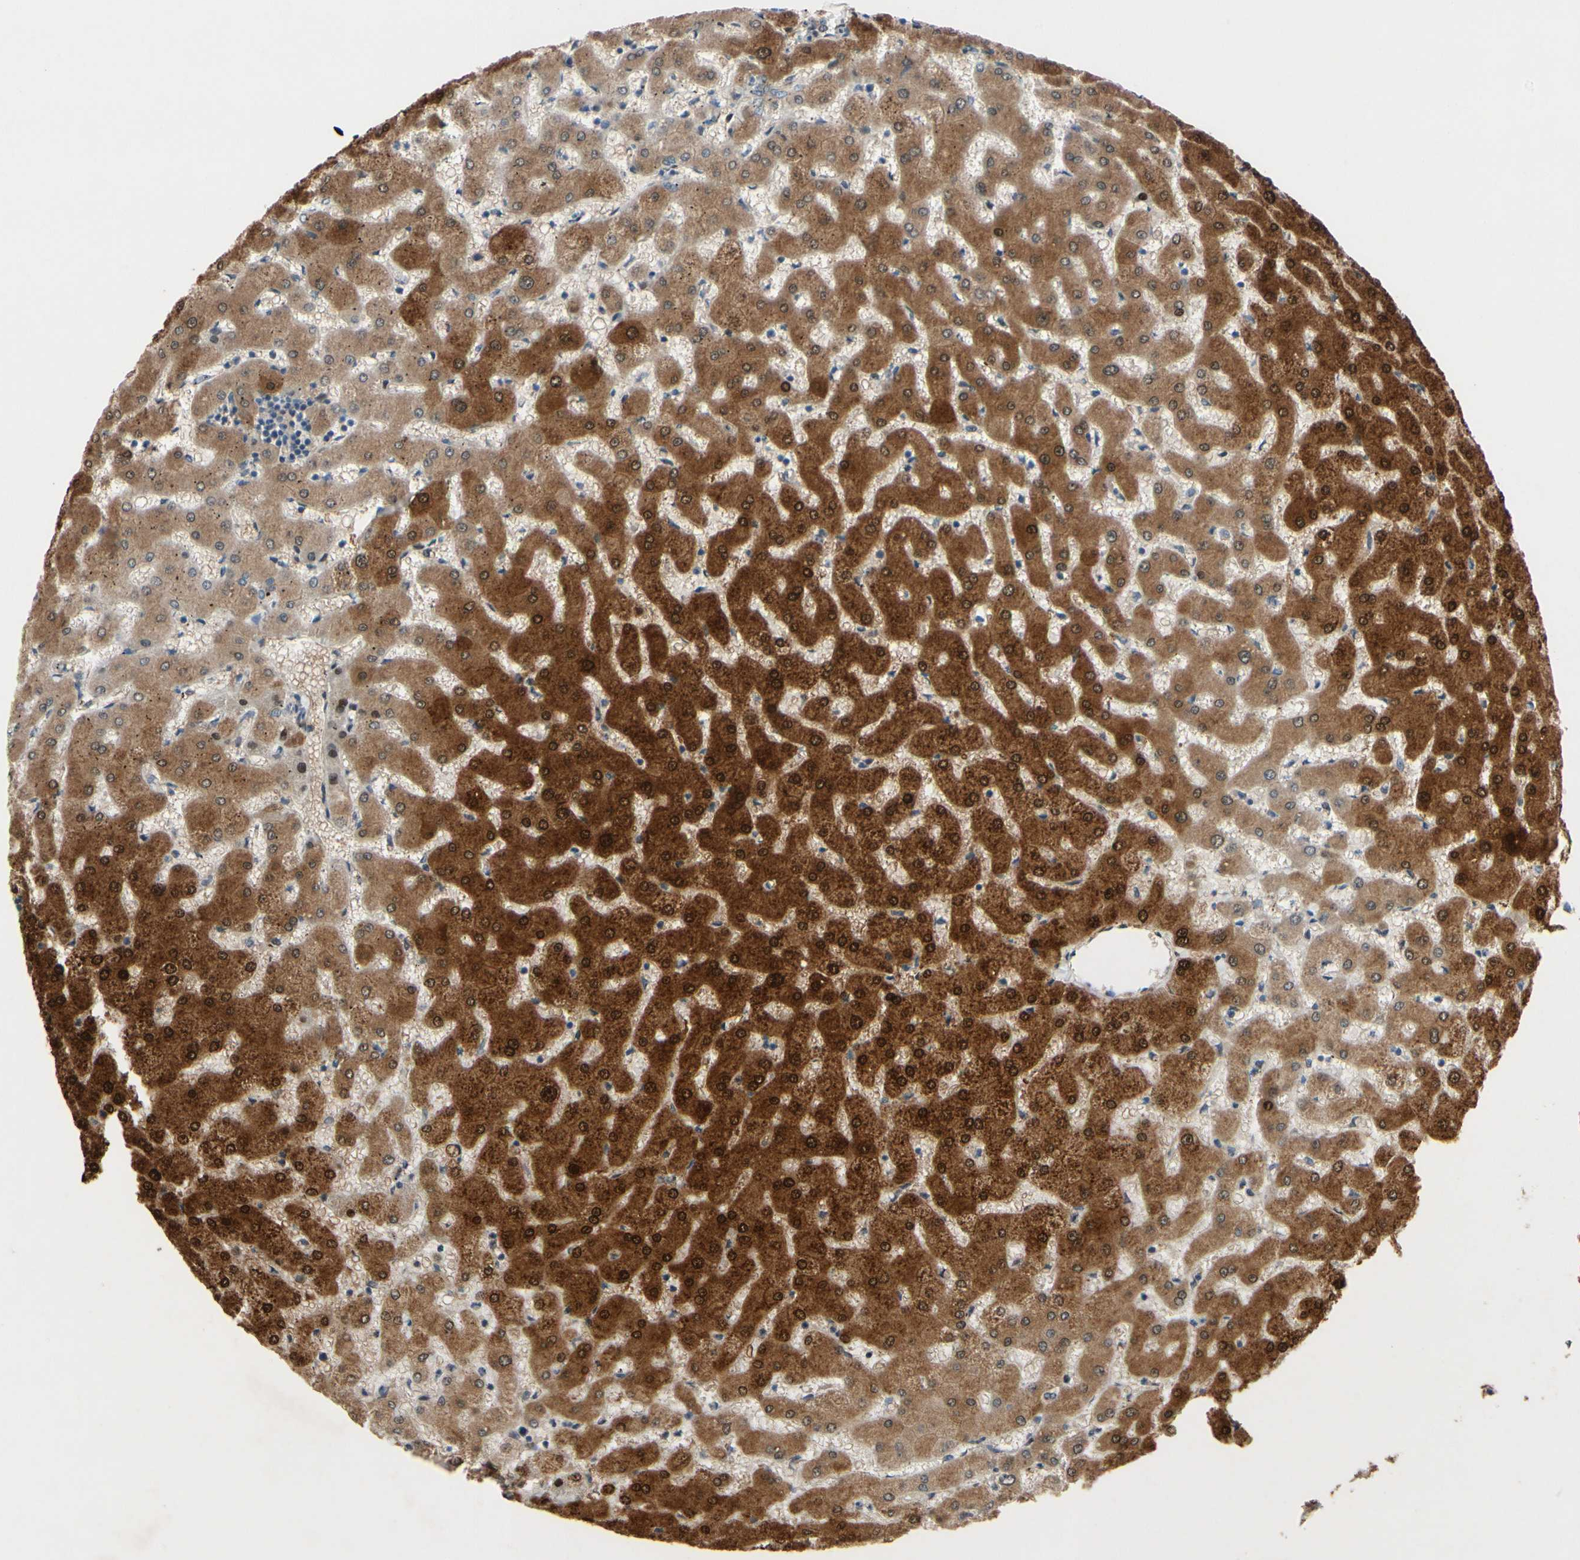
{"staining": {"intensity": "weak", "quantity": ">75%", "location": "cytoplasmic/membranous"}, "tissue": "liver", "cell_type": "Cholangiocytes", "image_type": "normal", "snomed": [{"axis": "morphology", "description": "Normal tissue, NOS"}, {"axis": "topography", "description": "Liver"}], "caption": "The histopathology image exhibits immunohistochemical staining of unremarkable liver. There is weak cytoplasmic/membranous expression is seen in about >75% of cholangiocytes. (brown staining indicates protein expression, while blue staining denotes nuclei).", "gene": "ICAM5", "patient": {"sex": "female", "age": 63}}